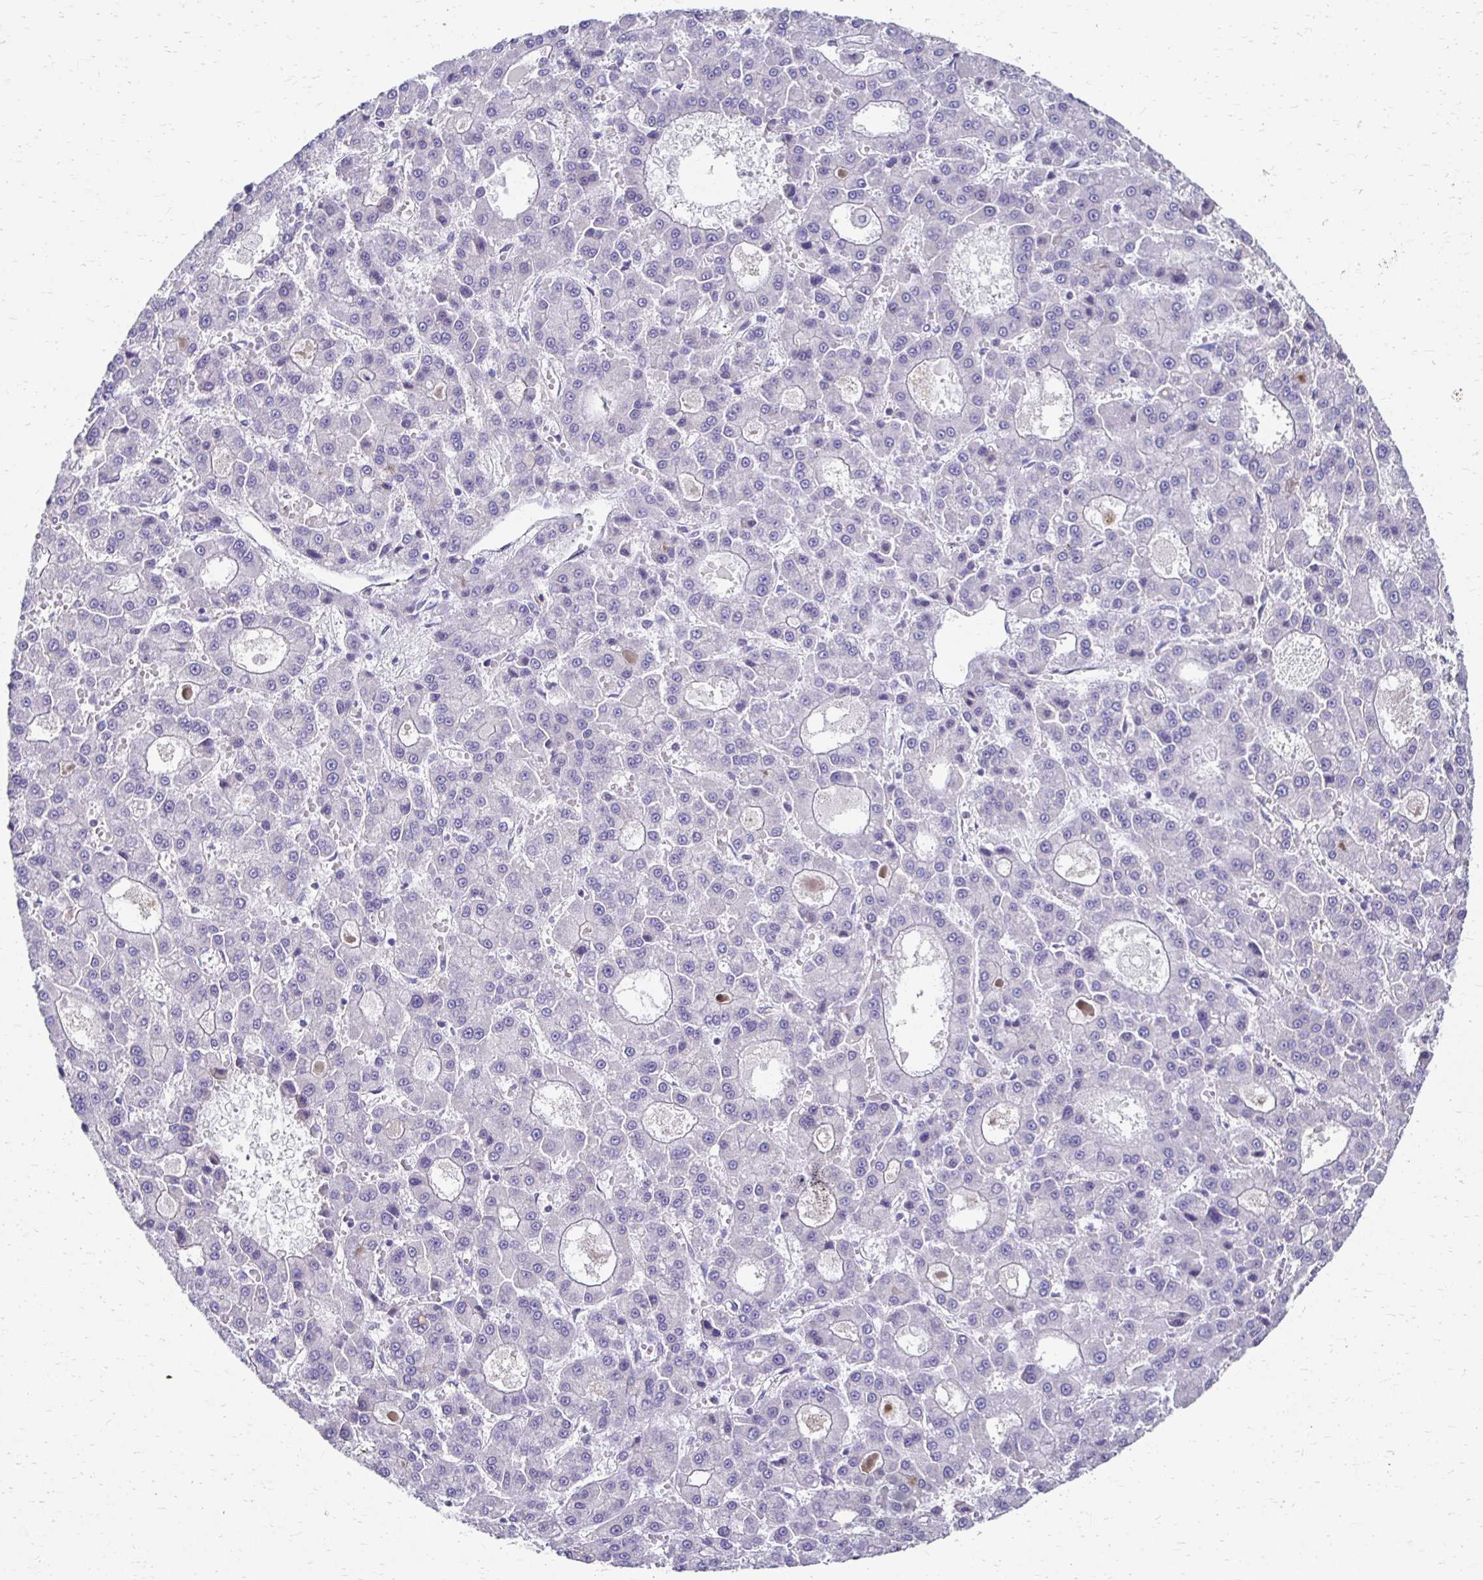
{"staining": {"intensity": "negative", "quantity": "none", "location": "none"}, "tissue": "liver cancer", "cell_type": "Tumor cells", "image_type": "cancer", "snomed": [{"axis": "morphology", "description": "Carcinoma, Hepatocellular, NOS"}, {"axis": "topography", "description": "Liver"}], "caption": "This is a photomicrograph of immunohistochemistry staining of liver hepatocellular carcinoma, which shows no positivity in tumor cells. (Stains: DAB (3,3'-diaminobenzidine) IHC with hematoxylin counter stain, Microscopy: brightfield microscopy at high magnification).", "gene": "AKAP6", "patient": {"sex": "male", "age": 70}}